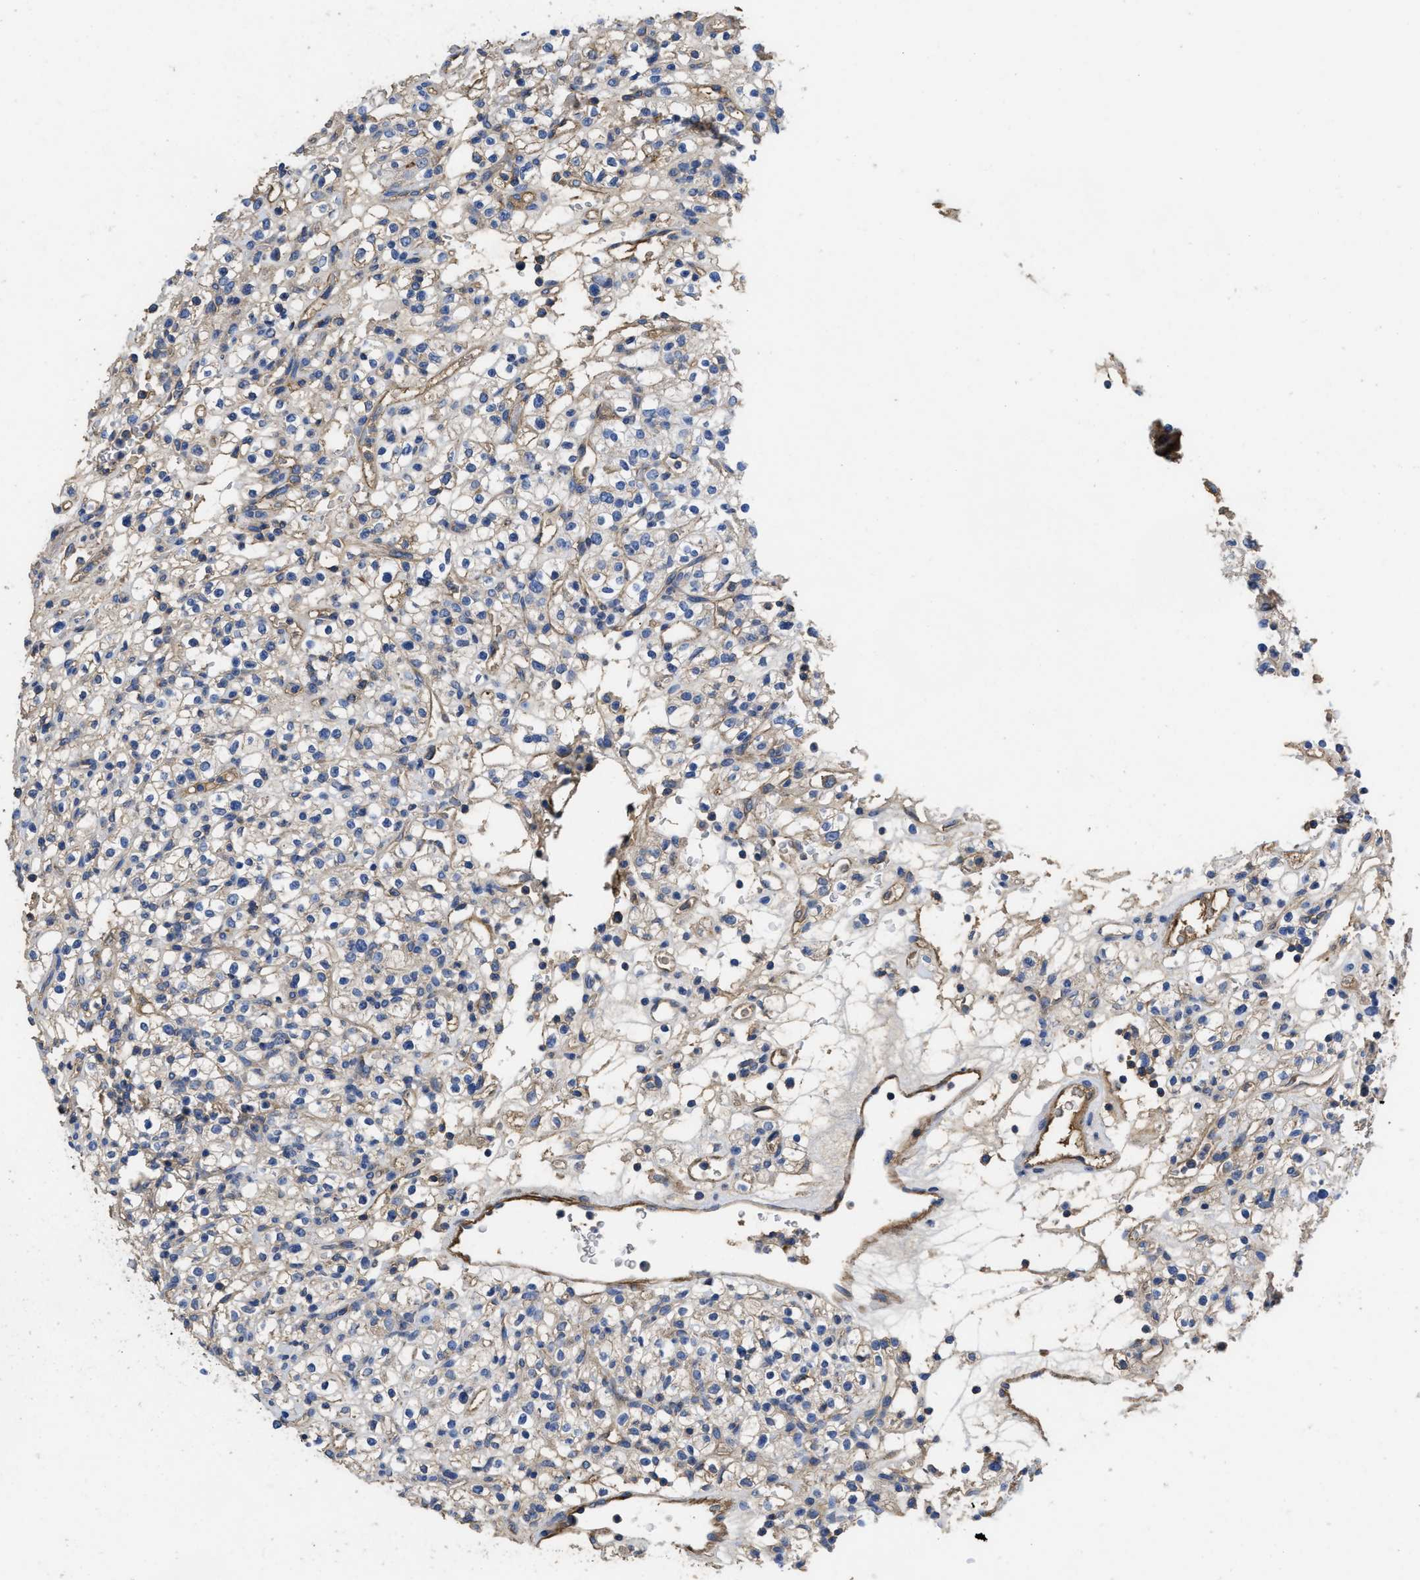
{"staining": {"intensity": "weak", "quantity": "25%-75%", "location": "cytoplasmic/membranous"}, "tissue": "renal cancer", "cell_type": "Tumor cells", "image_type": "cancer", "snomed": [{"axis": "morphology", "description": "Normal tissue, NOS"}, {"axis": "morphology", "description": "Adenocarcinoma, NOS"}, {"axis": "topography", "description": "Kidney"}], "caption": "Protein expression analysis of human adenocarcinoma (renal) reveals weak cytoplasmic/membranous positivity in about 25%-75% of tumor cells.", "gene": "USP4", "patient": {"sex": "female", "age": 72}}